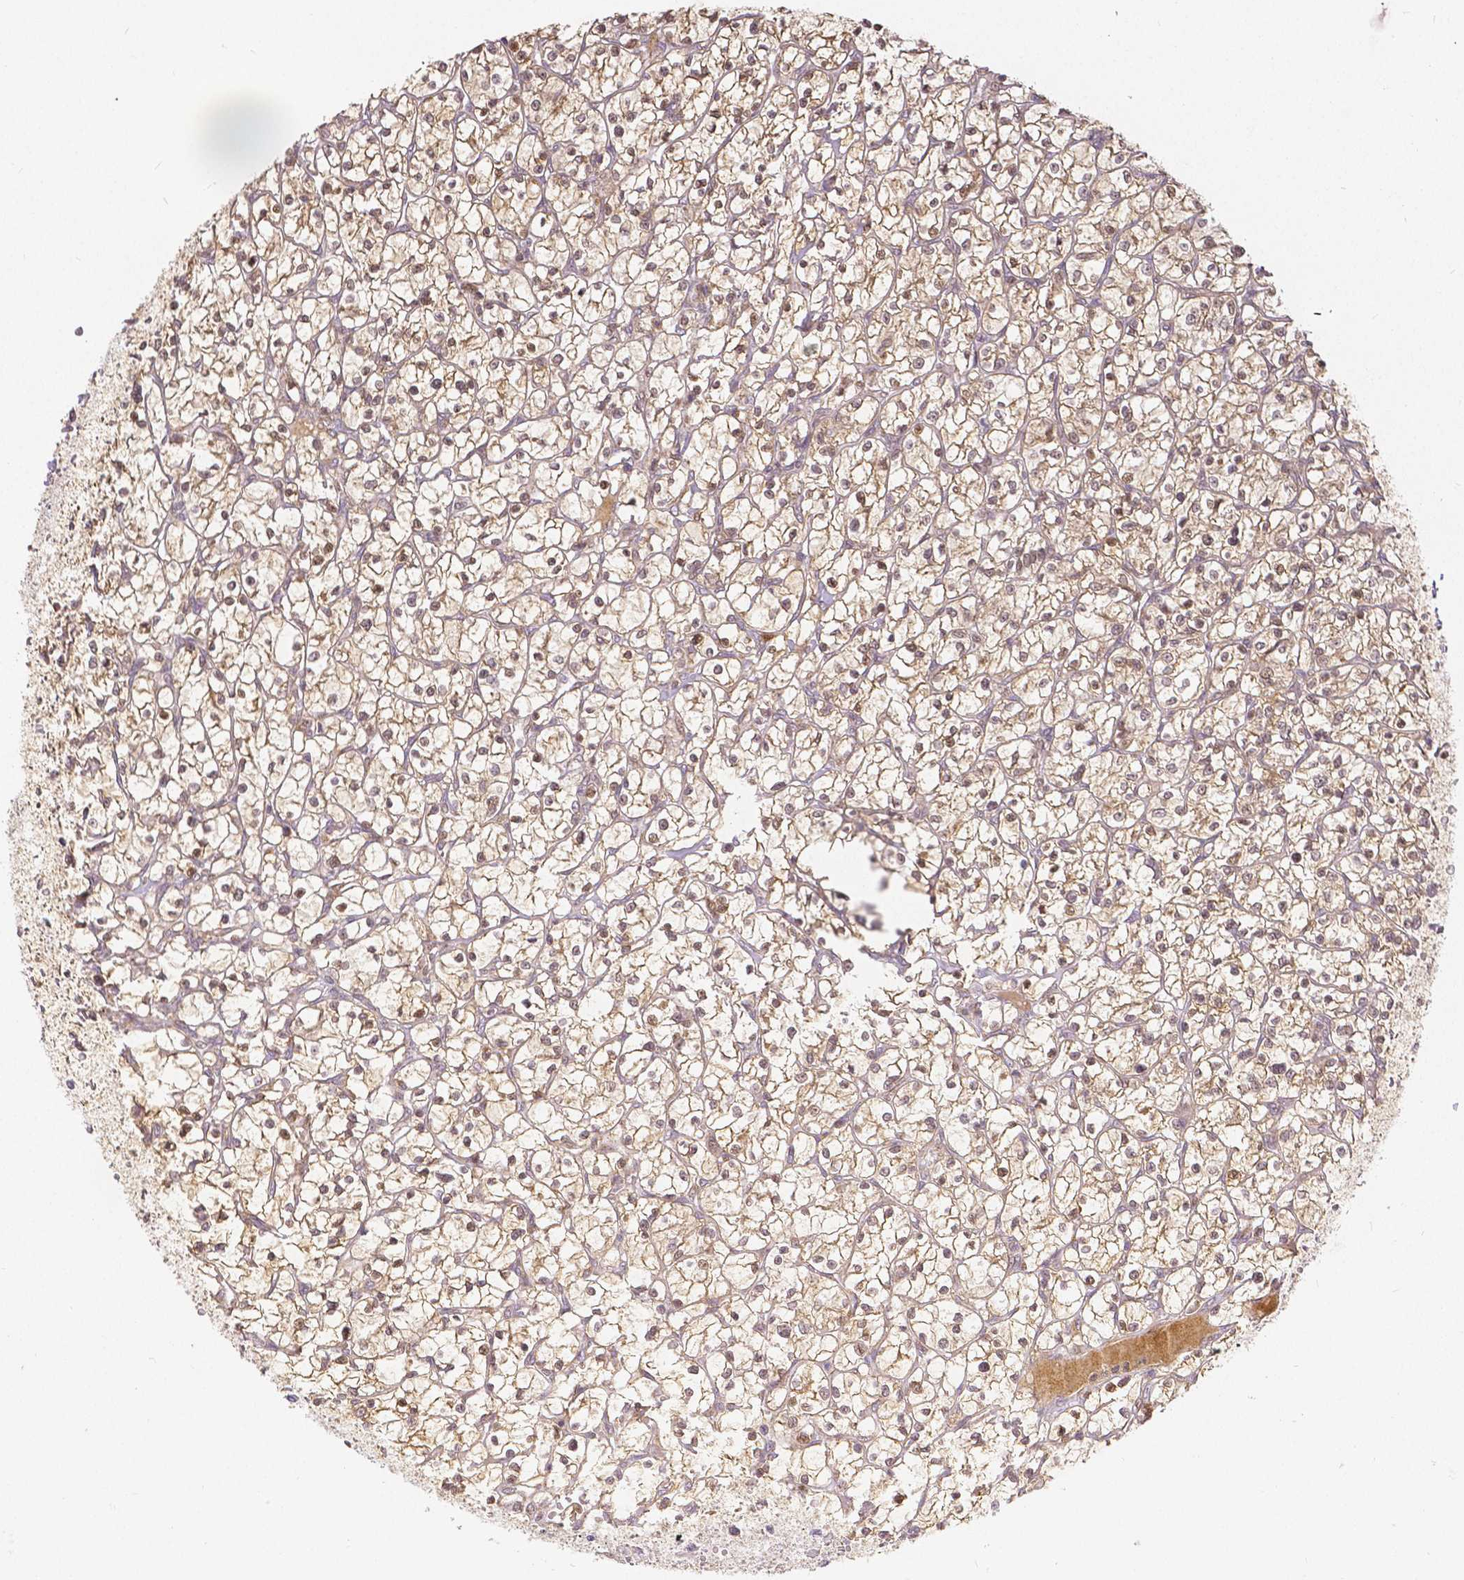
{"staining": {"intensity": "moderate", "quantity": "25%-75%", "location": "nuclear"}, "tissue": "renal cancer", "cell_type": "Tumor cells", "image_type": "cancer", "snomed": [{"axis": "morphology", "description": "Adenocarcinoma, NOS"}, {"axis": "topography", "description": "Kidney"}], "caption": "The photomicrograph displays a brown stain indicating the presence of a protein in the nuclear of tumor cells in adenocarcinoma (renal).", "gene": "RHOT1", "patient": {"sex": "female", "age": 64}}